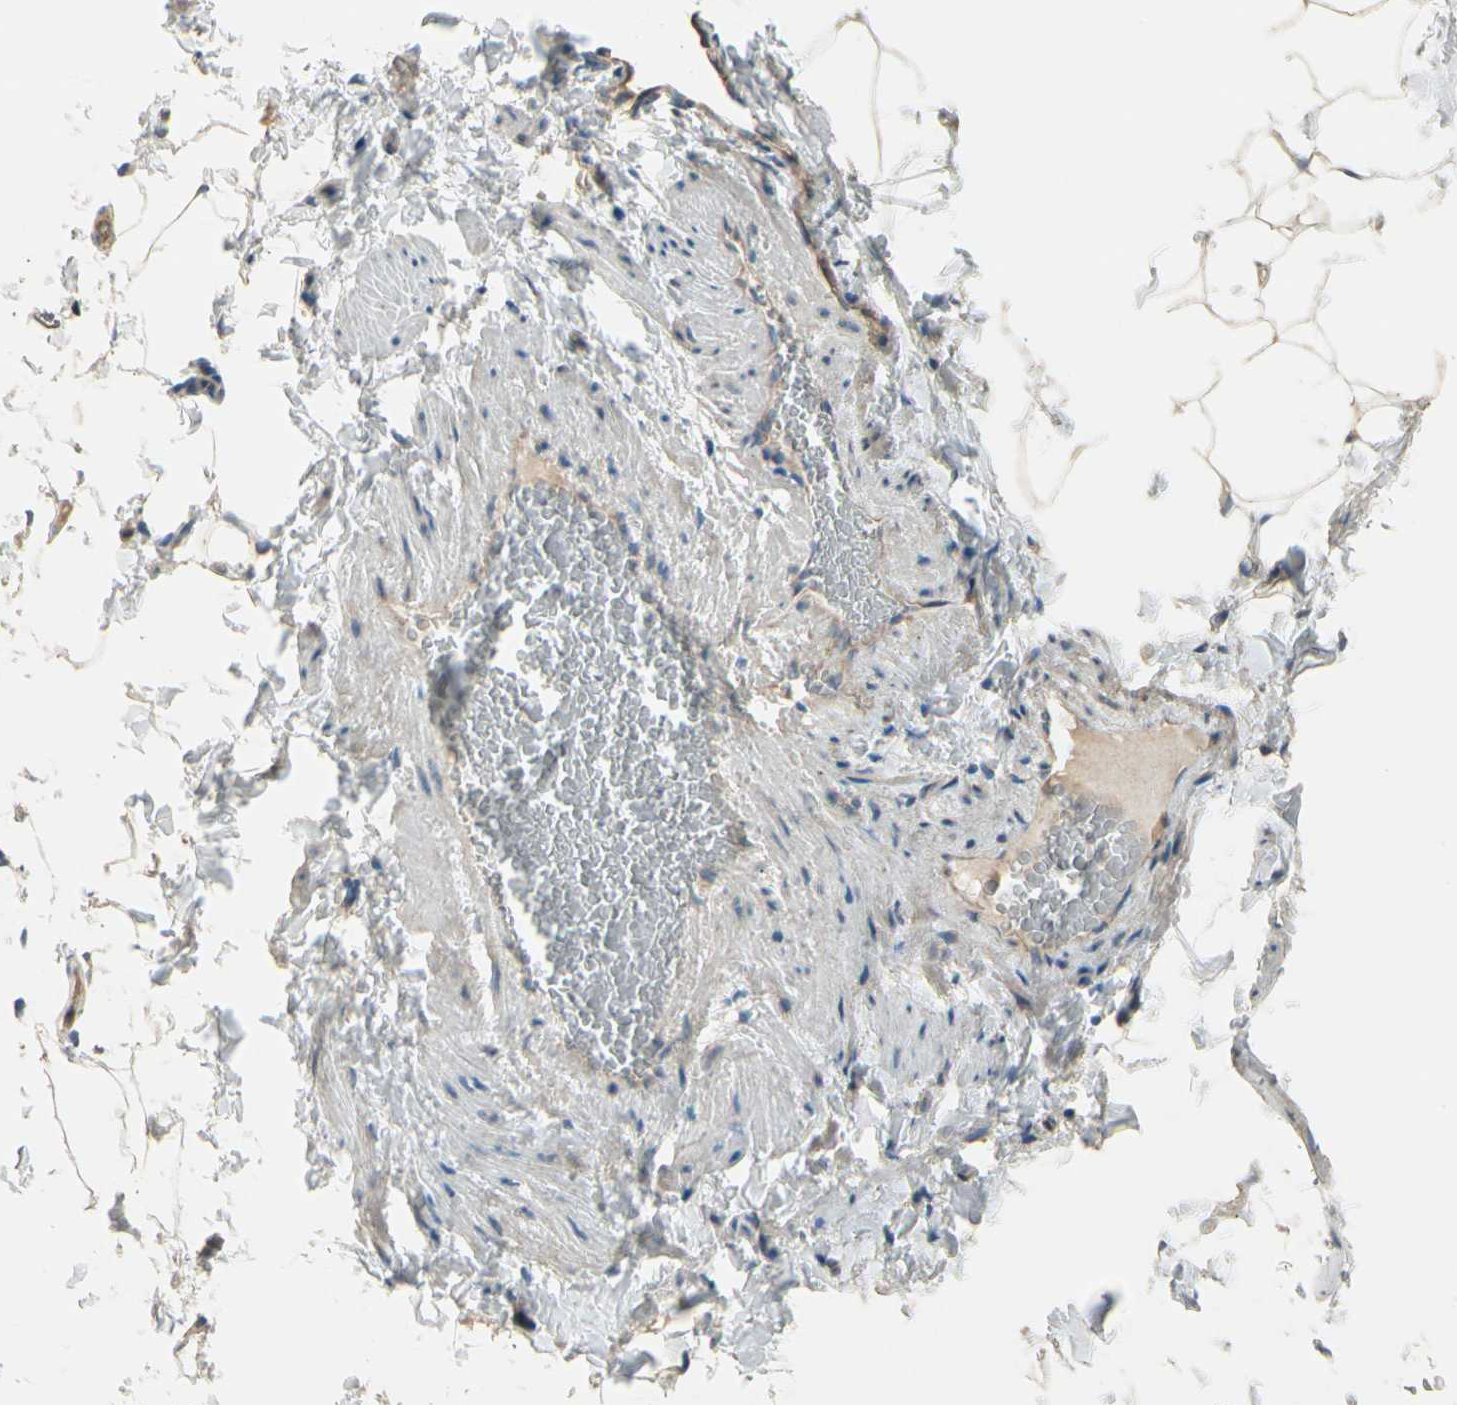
{"staining": {"intensity": "moderate", "quantity": ">75%", "location": "cytoplasmic/membranous"}, "tissue": "adipose tissue", "cell_type": "Adipocytes", "image_type": "normal", "snomed": [{"axis": "morphology", "description": "Normal tissue, NOS"}, {"axis": "topography", "description": "Vascular tissue"}], "caption": "Adipose tissue stained with immunohistochemistry exhibits moderate cytoplasmic/membranous expression in approximately >75% of adipocytes.", "gene": "EPHA3", "patient": {"sex": "male", "age": 41}}